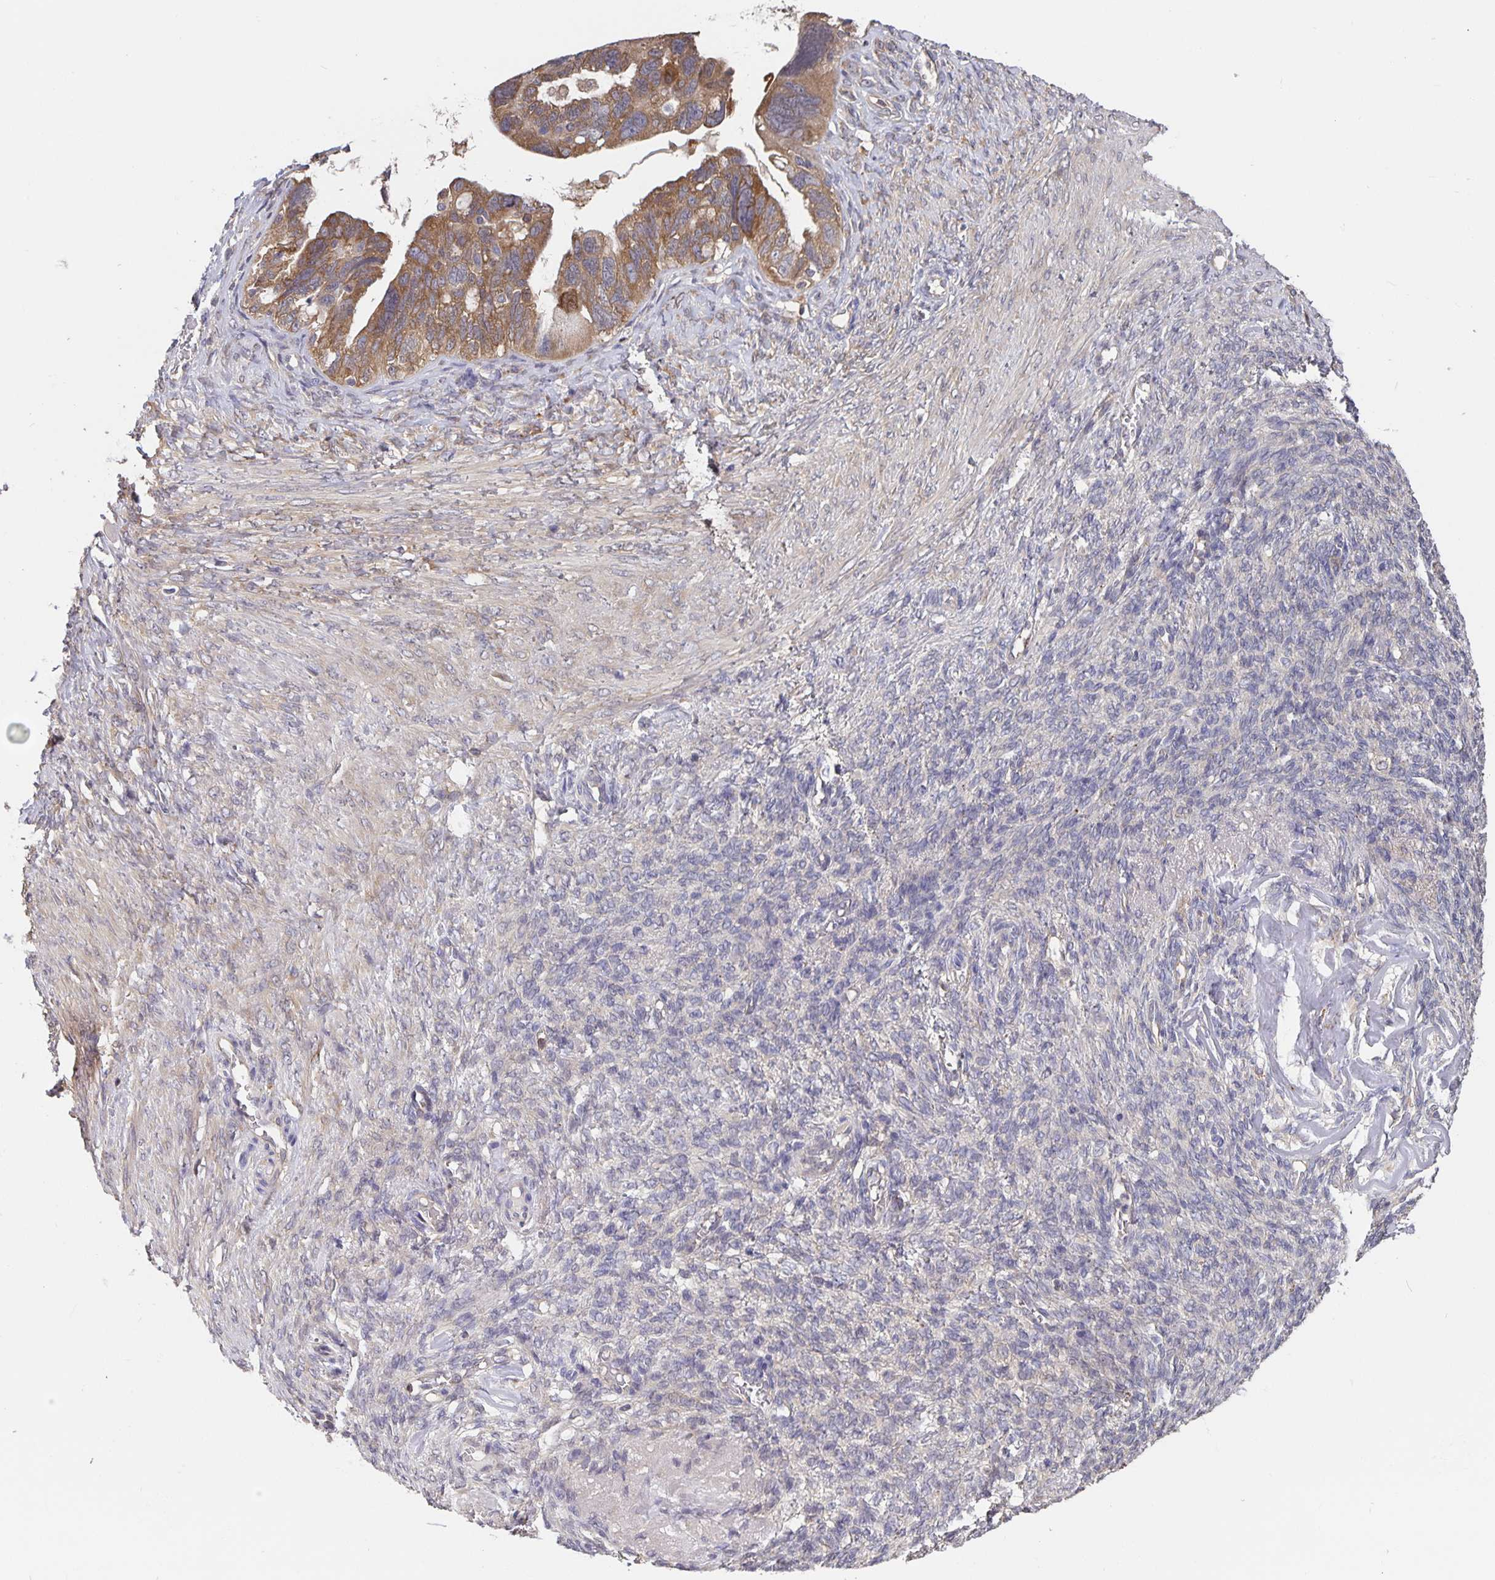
{"staining": {"intensity": "moderate", "quantity": ">75%", "location": "cytoplasmic/membranous"}, "tissue": "ovarian cancer", "cell_type": "Tumor cells", "image_type": "cancer", "snomed": [{"axis": "morphology", "description": "Cystadenocarcinoma, serous, NOS"}, {"axis": "topography", "description": "Ovary"}], "caption": "Immunohistochemistry staining of ovarian serous cystadenocarcinoma, which exhibits medium levels of moderate cytoplasmic/membranous staining in approximately >75% of tumor cells indicating moderate cytoplasmic/membranous protein positivity. The staining was performed using DAB (brown) for protein detection and nuclei were counterstained in hematoxylin (blue).", "gene": "FEM1C", "patient": {"sex": "female", "age": 60}}